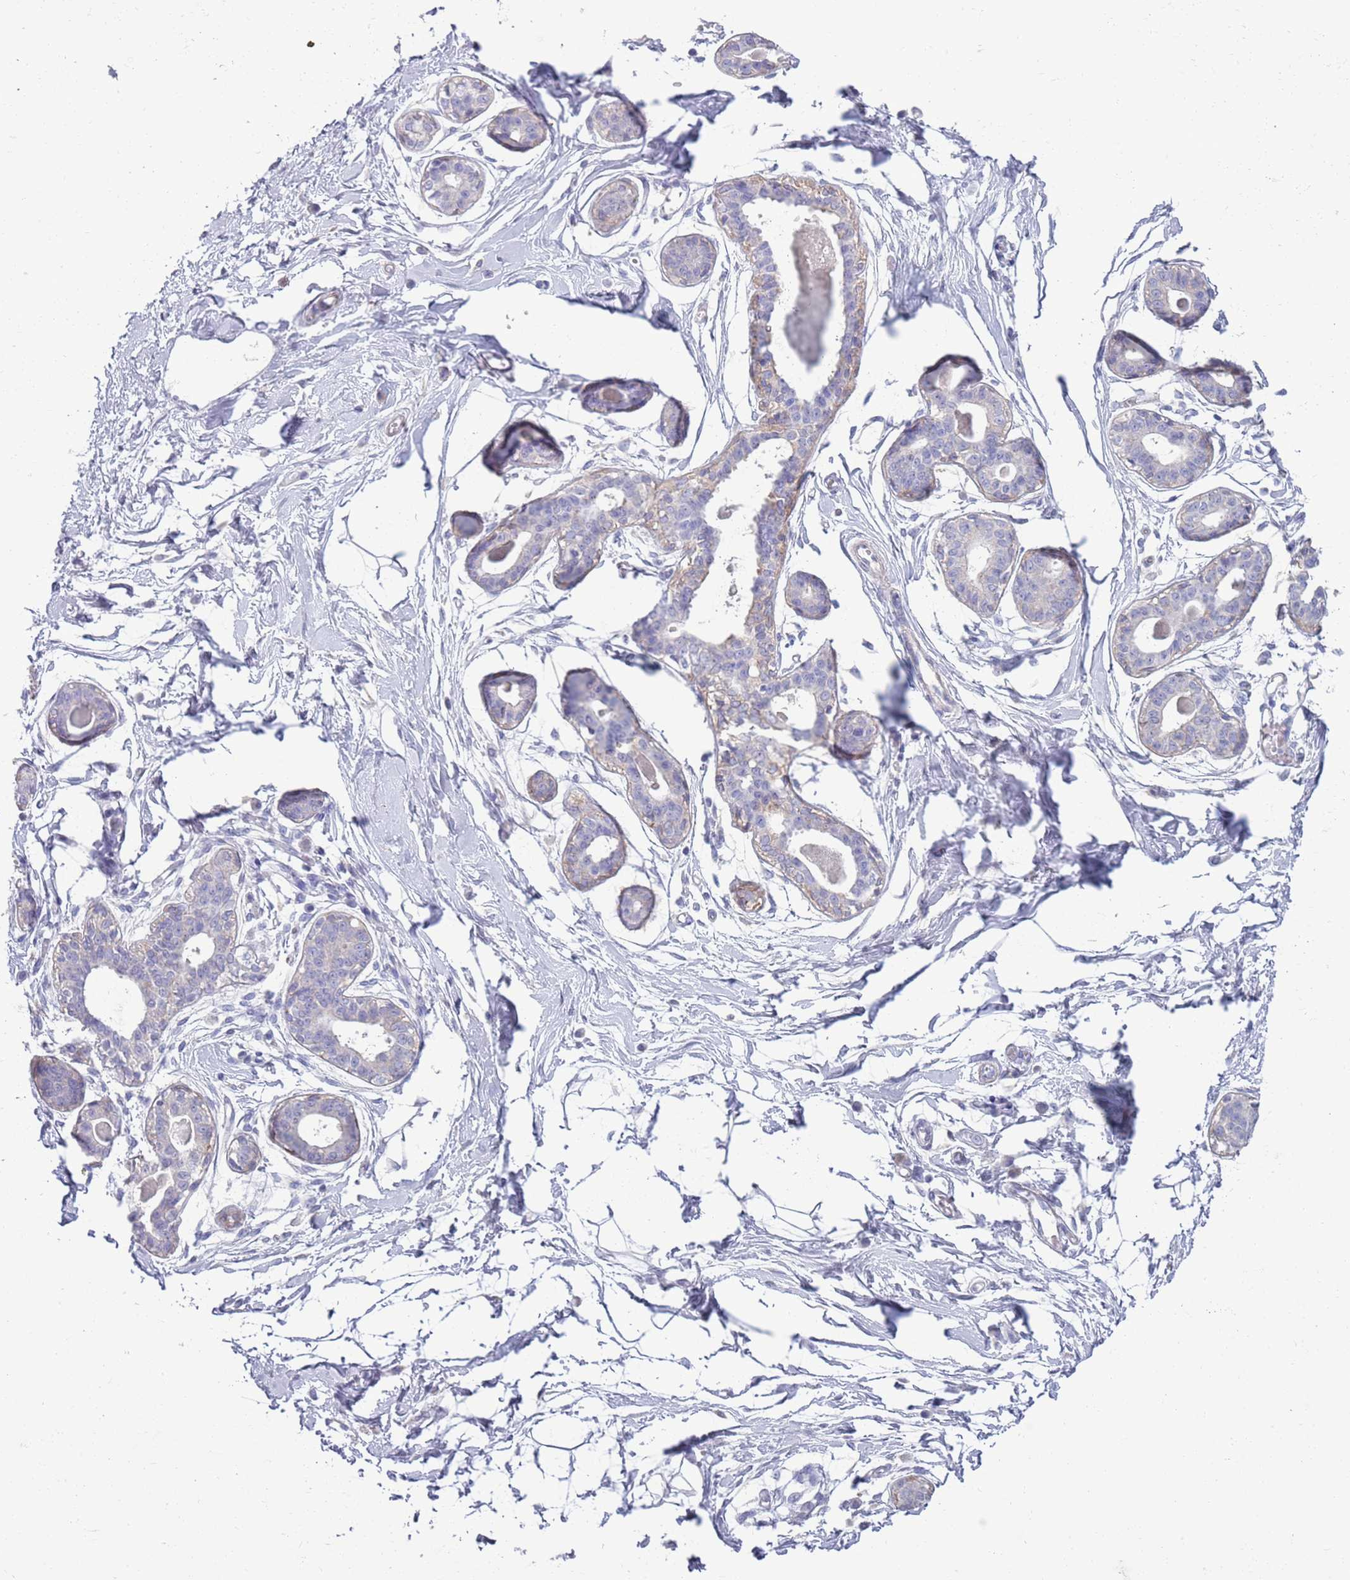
{"staining": {"intensity": "negative", "quantity": "none", "location": "none"}, "tissue": "breast", "cell_type": "Adipocytes", "image_type": "normal", "snomed": [{"axis": "morphology", "description": "Normal tissue, NOS"}, {"axis": "topography", "description": "Breast"}], "caption": "Immunohistochemistry of unremarkable human breast exhibits no expression in adipocytes.", "gene": "ACSBG1", "patient": {"sex": "female", "age": 45}}